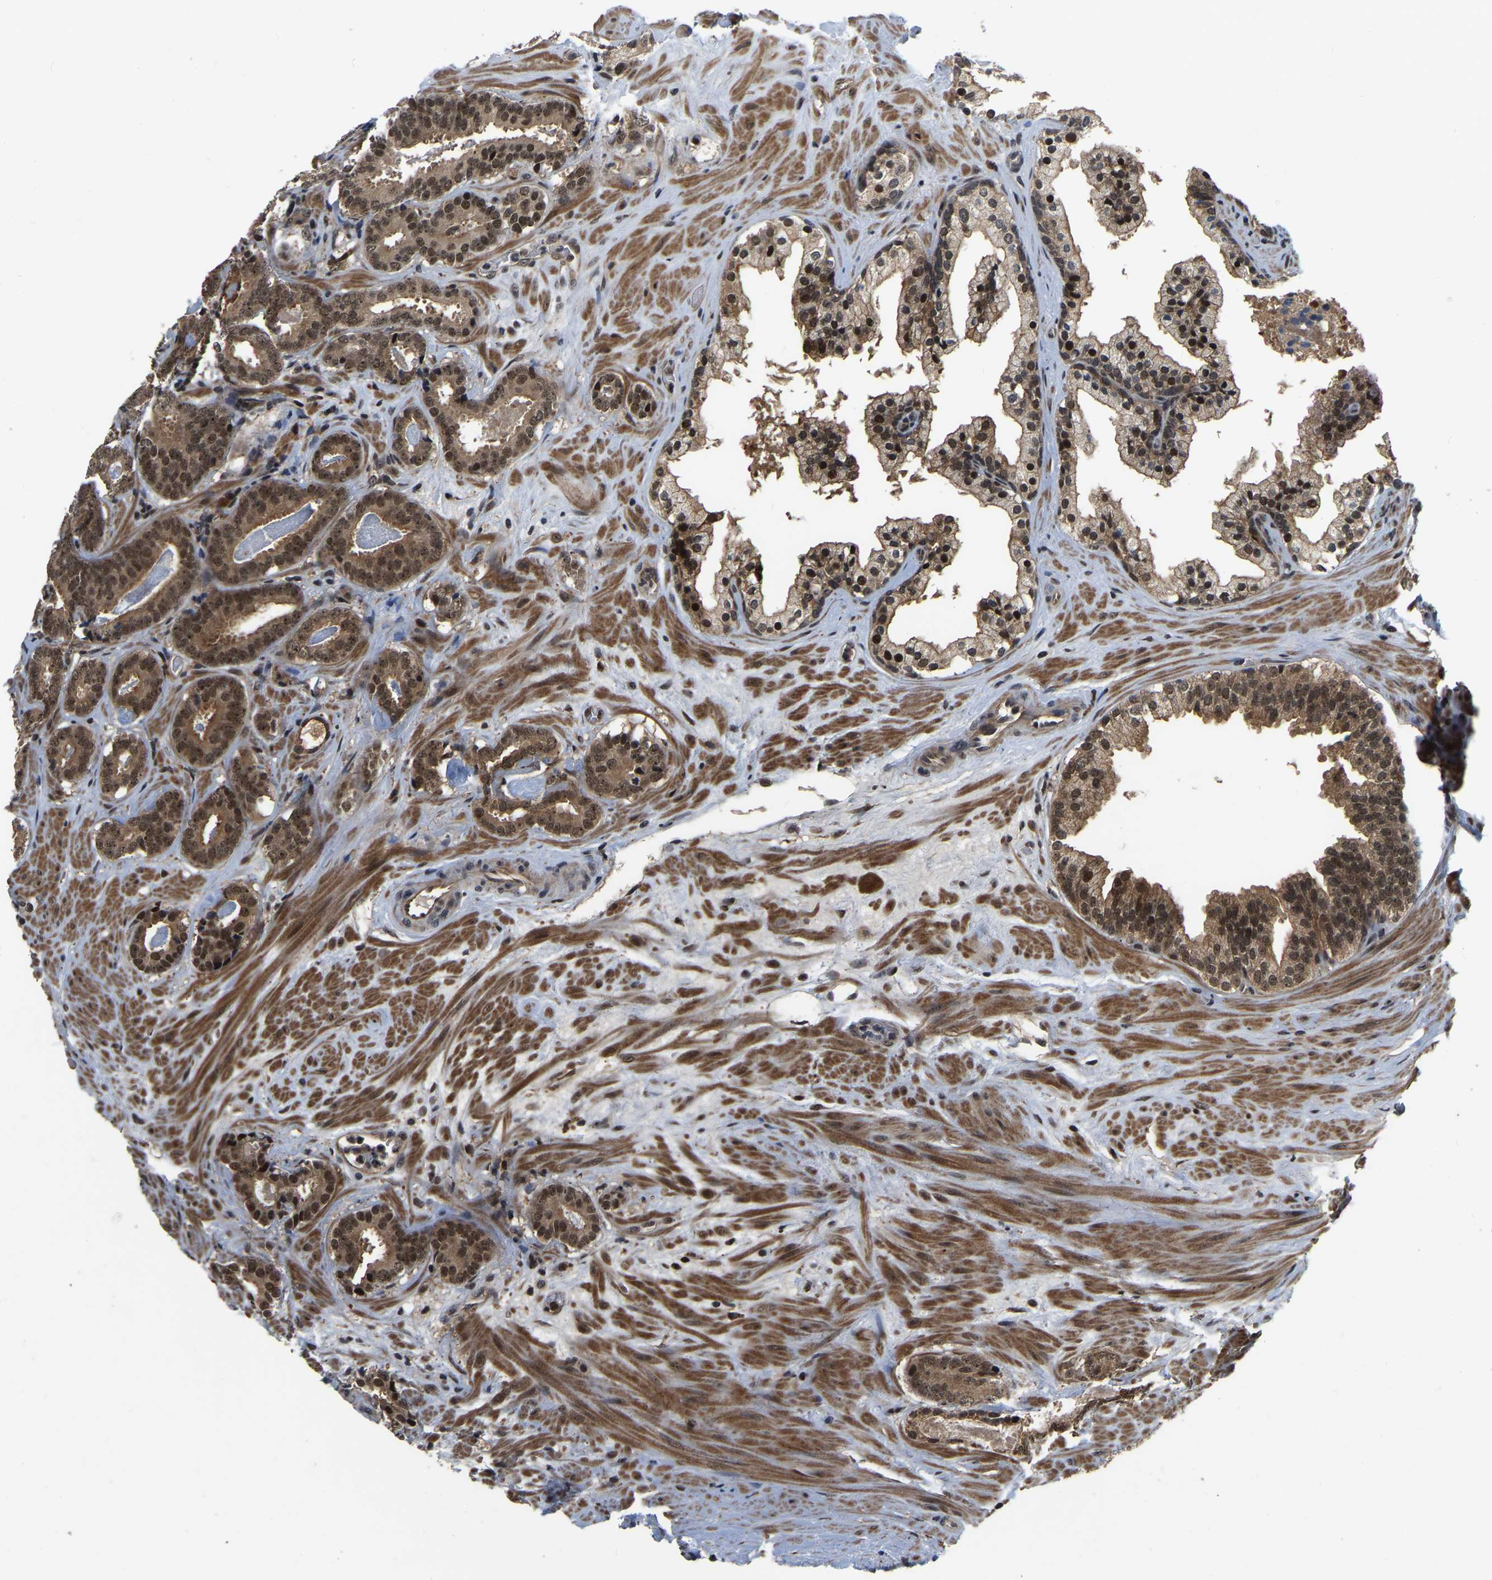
{"staining": {"intensity": "moderate", "quantity": ">75%", "location": "cytoplasmic/membranous,nuclear"}, "tissue": "prostate cancer", "cell_type": "Tumor cells", "image_type": "cancer", "snomed": [{"axis": "morphology", "description": "Adenocarcinoma, Low grade"}, {"axis": "topography", "description": "Prostate"}], "caption": "This histopathology image shows prostate adenocarcinoma (low-grade) stained with immunohistochemistry to label a protein in brown. The cytoplasmic/membranous and nuclear of tumor cells show moderate positivity for the protein. Nuclei are counter-stained blue.", "gene": "CIAO1", "patient": {"sex": "male", "age": 69}}